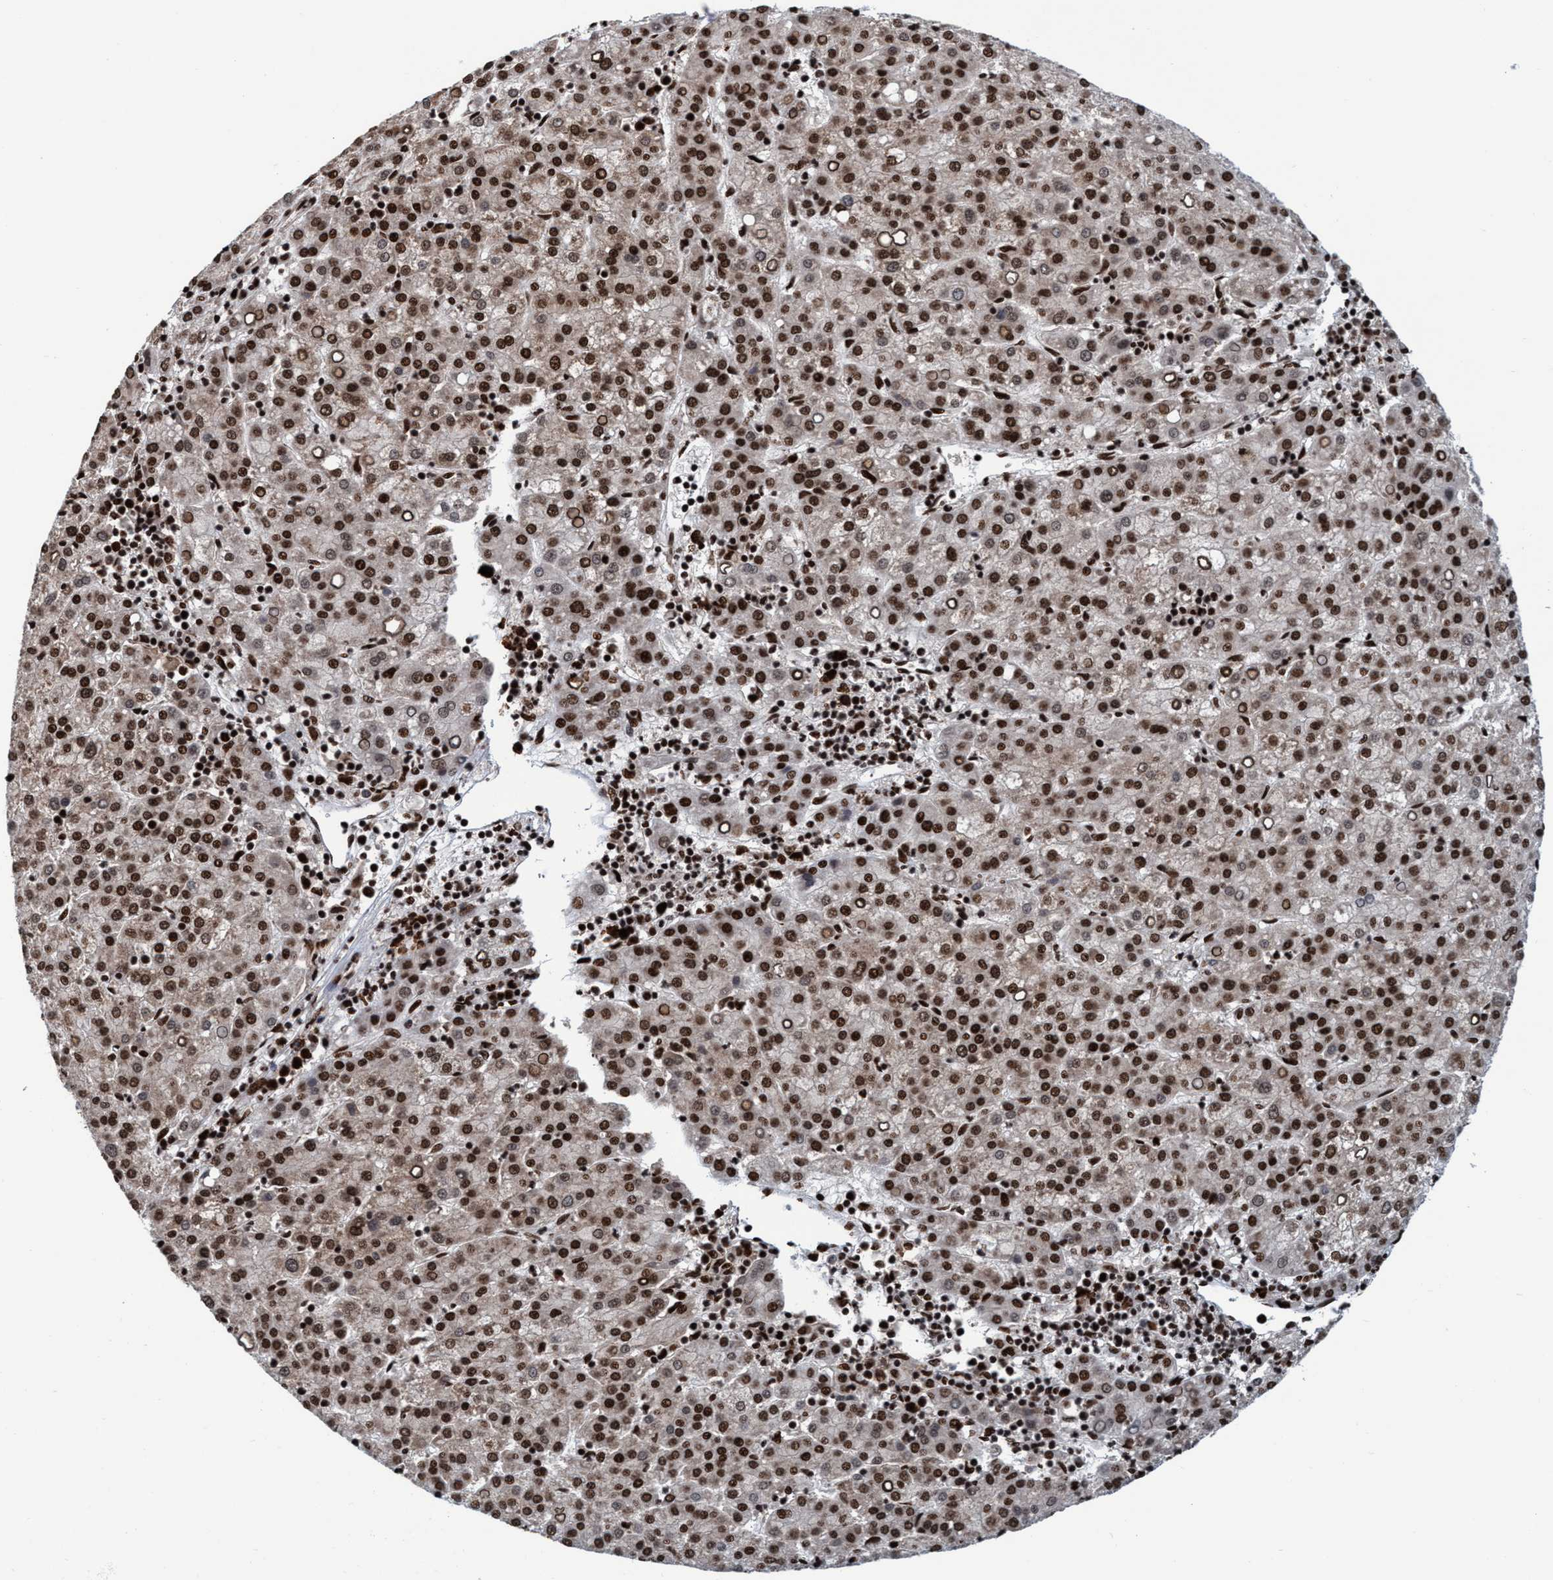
{"staining": {"intensity": "strong", "quantity": ">75%", "location": "nuclear"}, "tissue": "liver cancer", "cell_type": "Tumor cells", "image_type": "cancer", "snomed": [{"axis": "morphology", "description": "Carcinoma, Hepatocellular, NOS"}, {"axis": "topography", "description": "Liver"}], "caption": "Brown immunohistochemical staining in human liver hepatocellular carcinoma displays strong nuclear staining in about >75% of tumor cells. (DAB IHC with brightfield microscopy, high magnification).", "gene": "TOPBP1", "patient": {"sex": "female", "age": 58}}